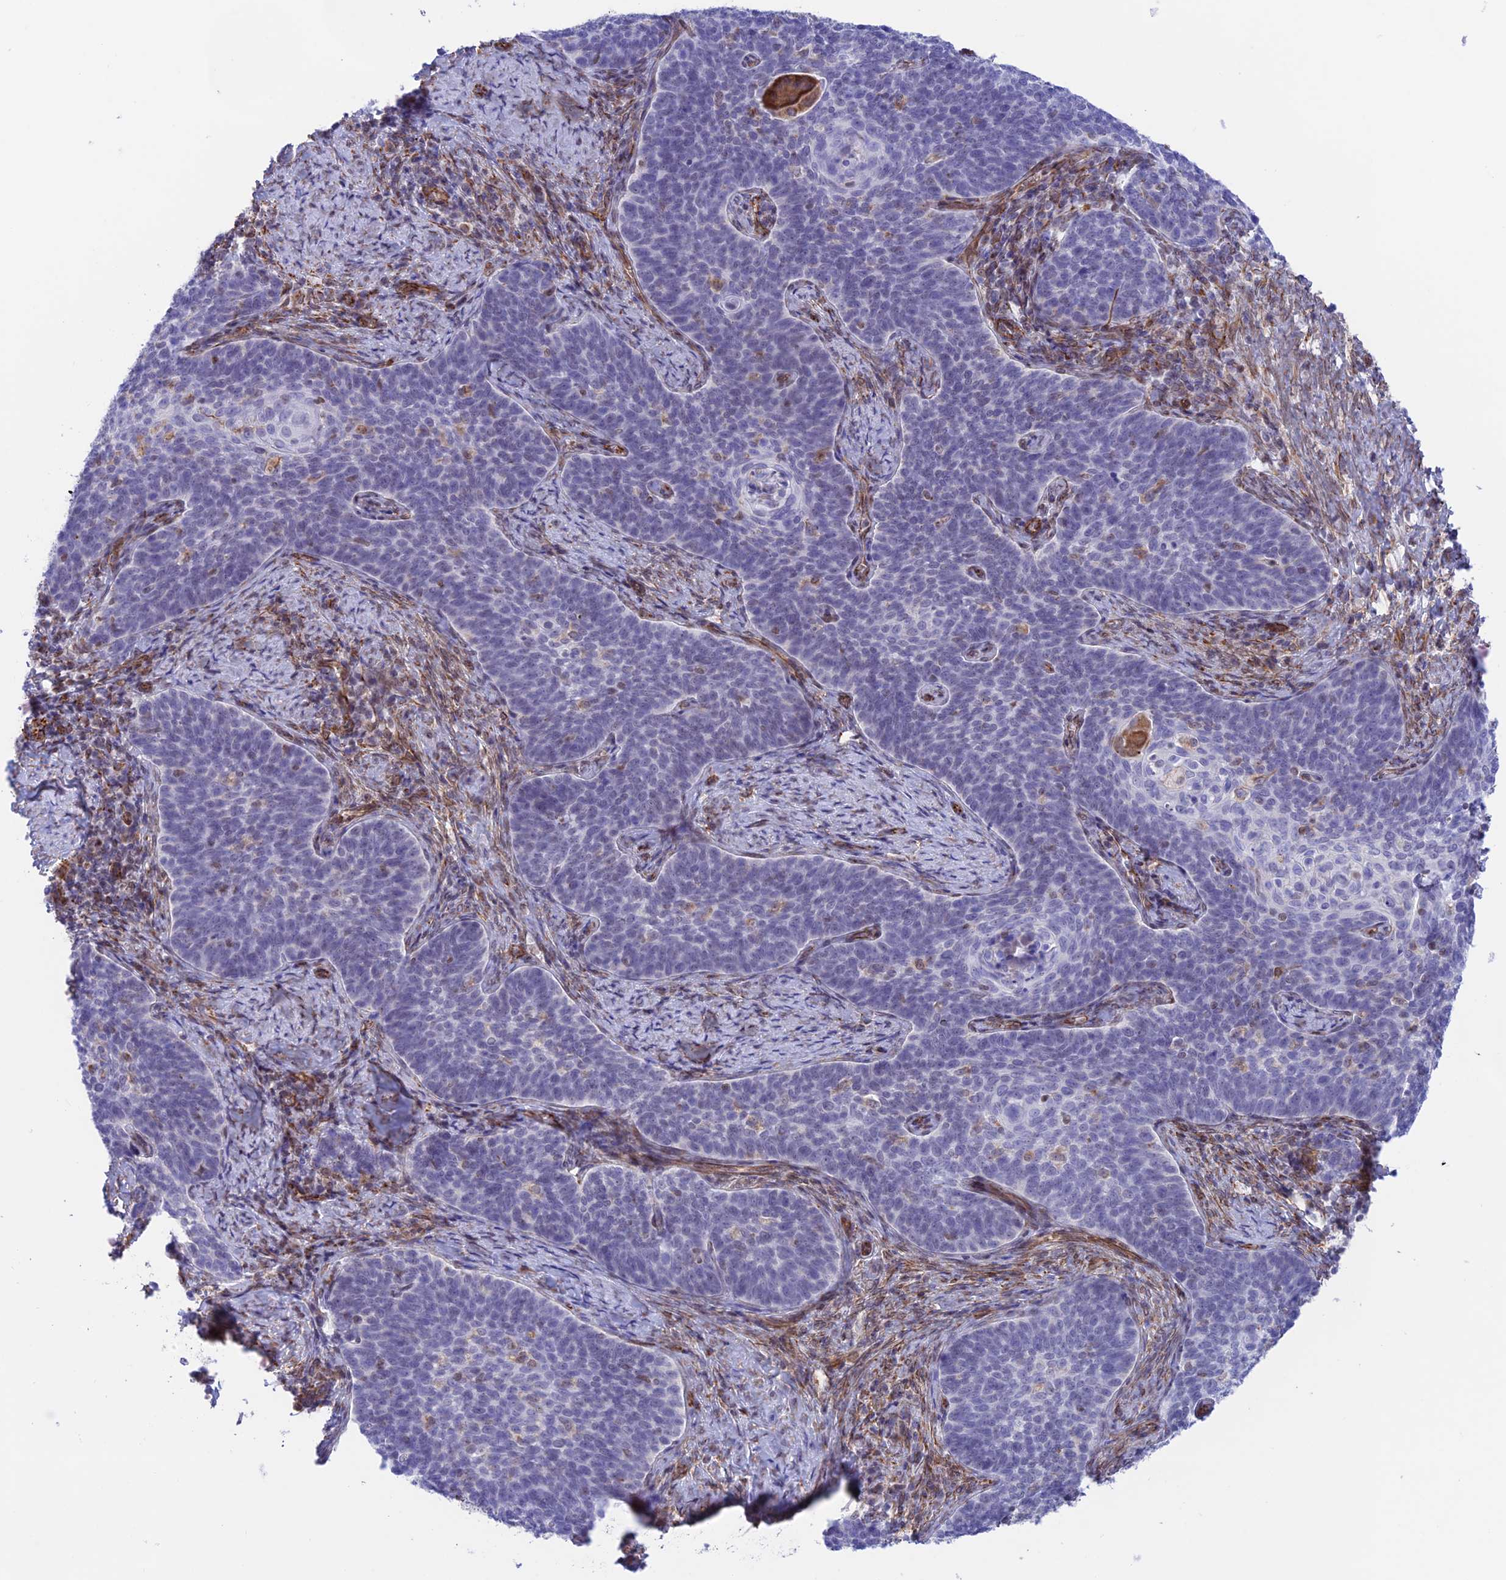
{"staining": {"intensity": "negative", "quantity": "none", "location": "none"}, "tissue": "cervical cancer", "cell_type": "Tumor cells", "image_type": "cancer", "snomed": [{"axis": "morphology", "description": "Normal tissue, NOS"}, {"axis": "morphology", "description": "Squamous cell carcinoma, NOS"}, {"axis": "topography", "description": "Cervix"}], "caption": "Immunohistochemical staining of human cervical cancer reveals no significant expression in tumor cells.", "gene": "ZNF652", "patient": {"sex": "female", "age": 39}}